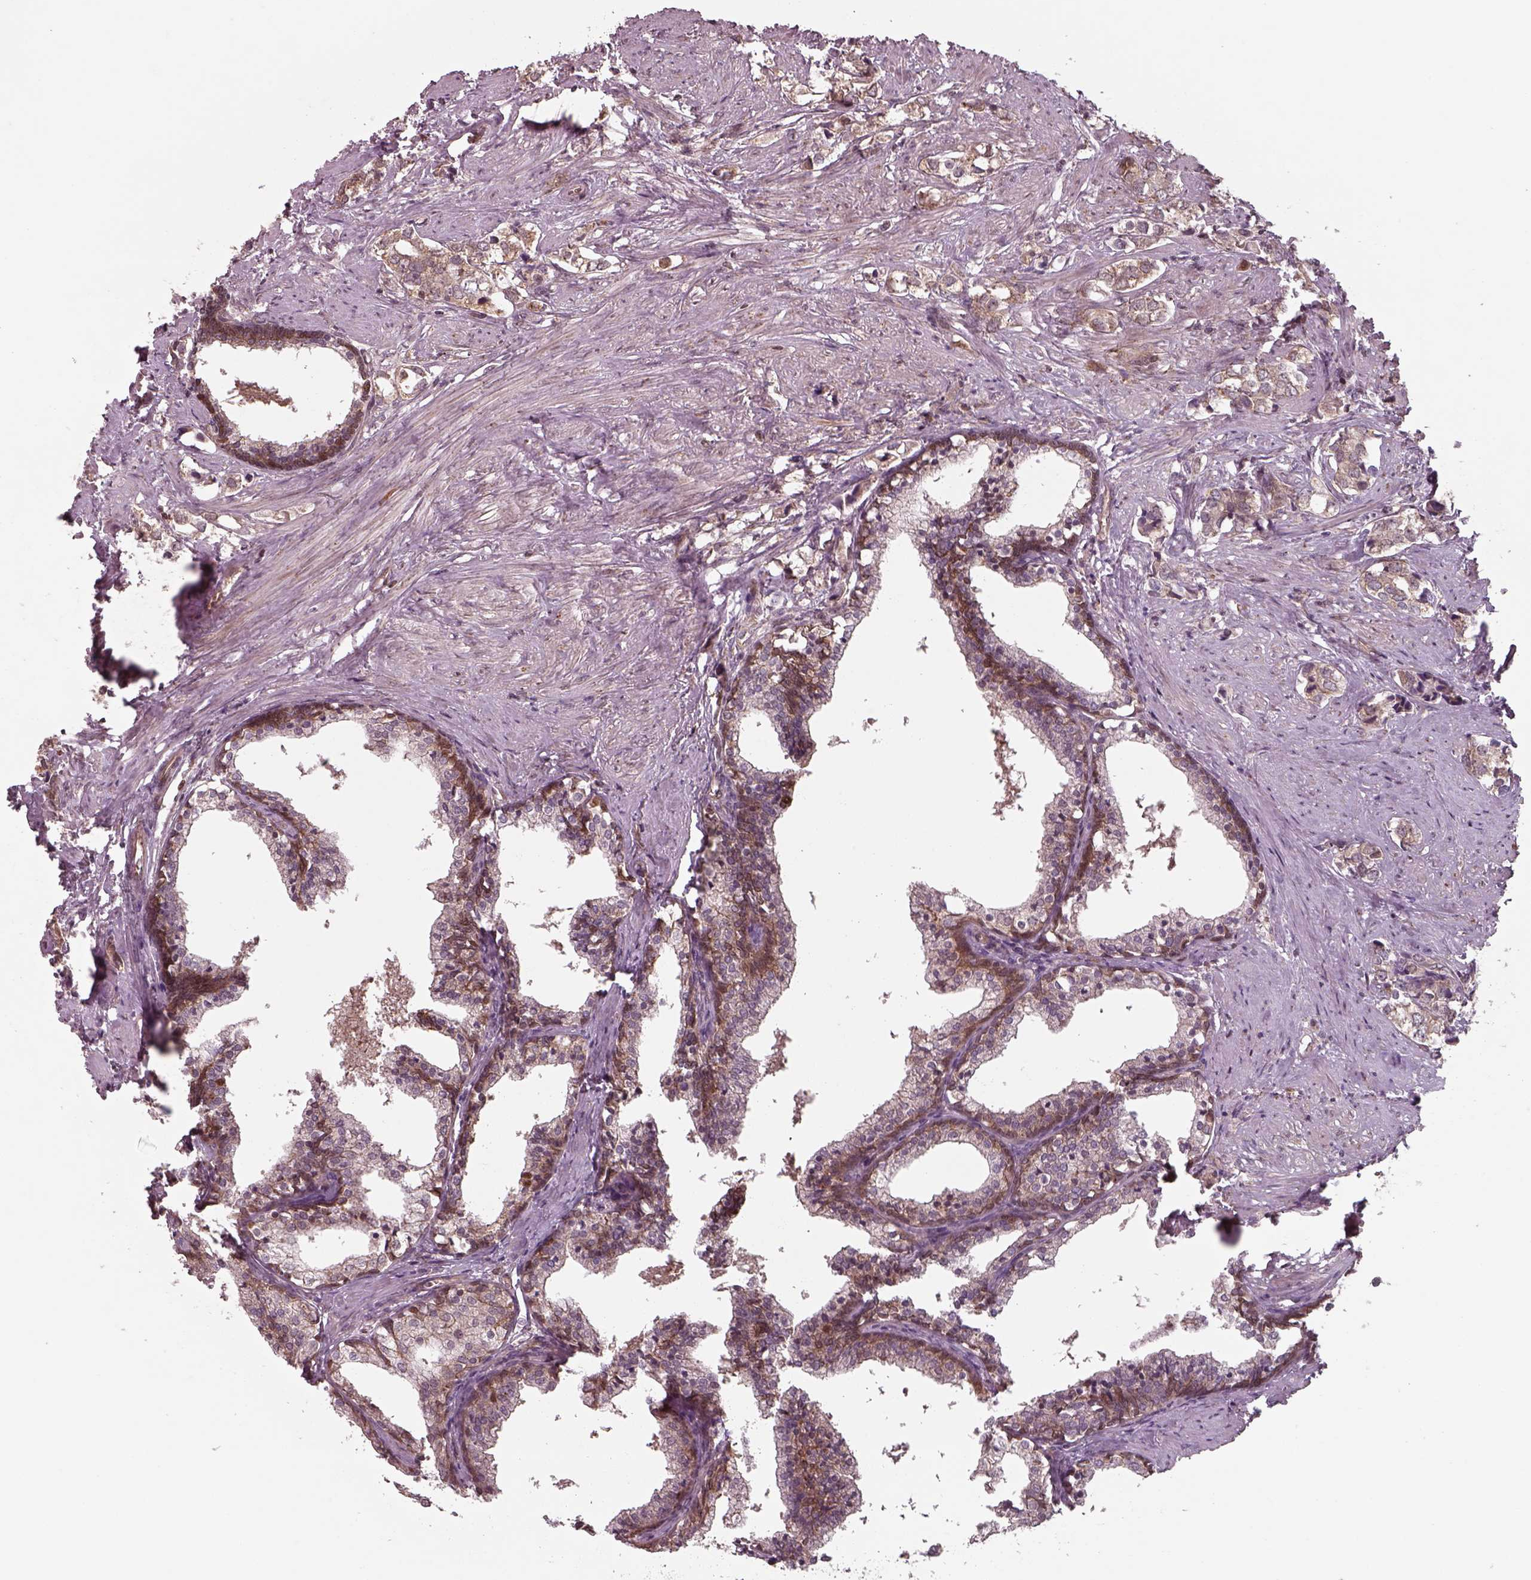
{"staining": {"intensity": "weak", "quantity": ">75%", "location": "cytoplasmic/membranous"}, "tissue": "prostate cancer", "cell_type": "Tumor cells", "image_type": "cancer", "snomed": [{"axis": "morphology", "description": "Adenocarcinoma, NOS"}, {"axis": "topography", "description": "Prostate and seminal vesicle, NOS"}], "caption": "Protein expression analysis of prostate cancer (adenocarcinoma) exhibits weak cytoplasmic/membranous staining in about >75% of tumor cells.", "gene": "CHMP3", "patient": {"sex": "male", "age": 63}}